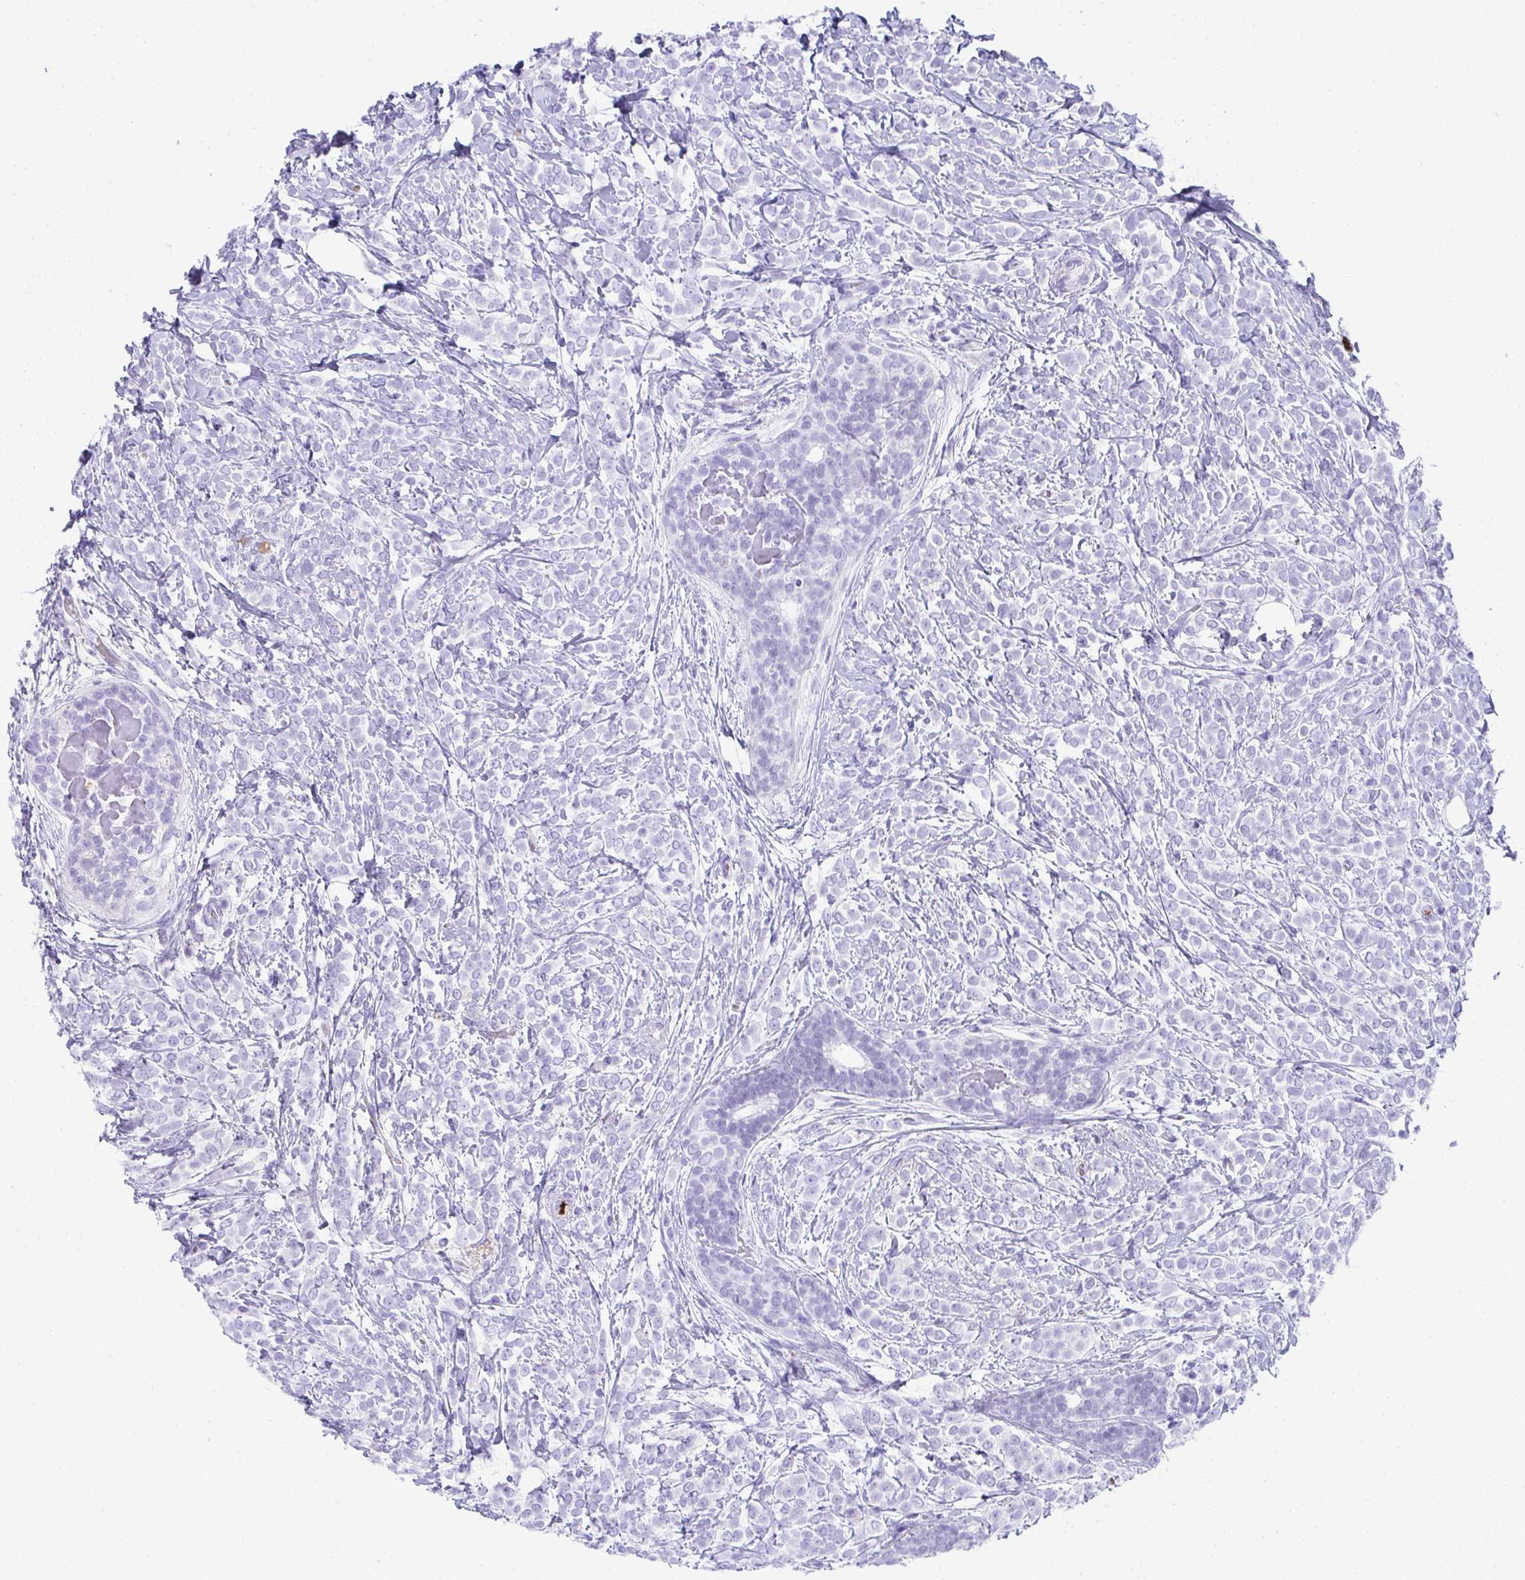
{"staining": {"intensity": "negative", "quantity": "none", "location": "none"}, "tissue": "breast cancer", "cell_type": "Tumor cells", "image_type": "cancer", "snomed": [{"axis": "morphology", "description": "Lobular carcinoma"}, {"axis": "topography", "description": "Breast"}], "caption": "Immunohistochemical staining of human breast cancer (lobular carcinoma) exhibits no significant staining in tumor cells. The staining is performed using DAB brown chromogen with nuclei counter-stained in using hematoxylin.", "gene": "ZSWIM3", "patient": {"sex": "female", "age": 49}}